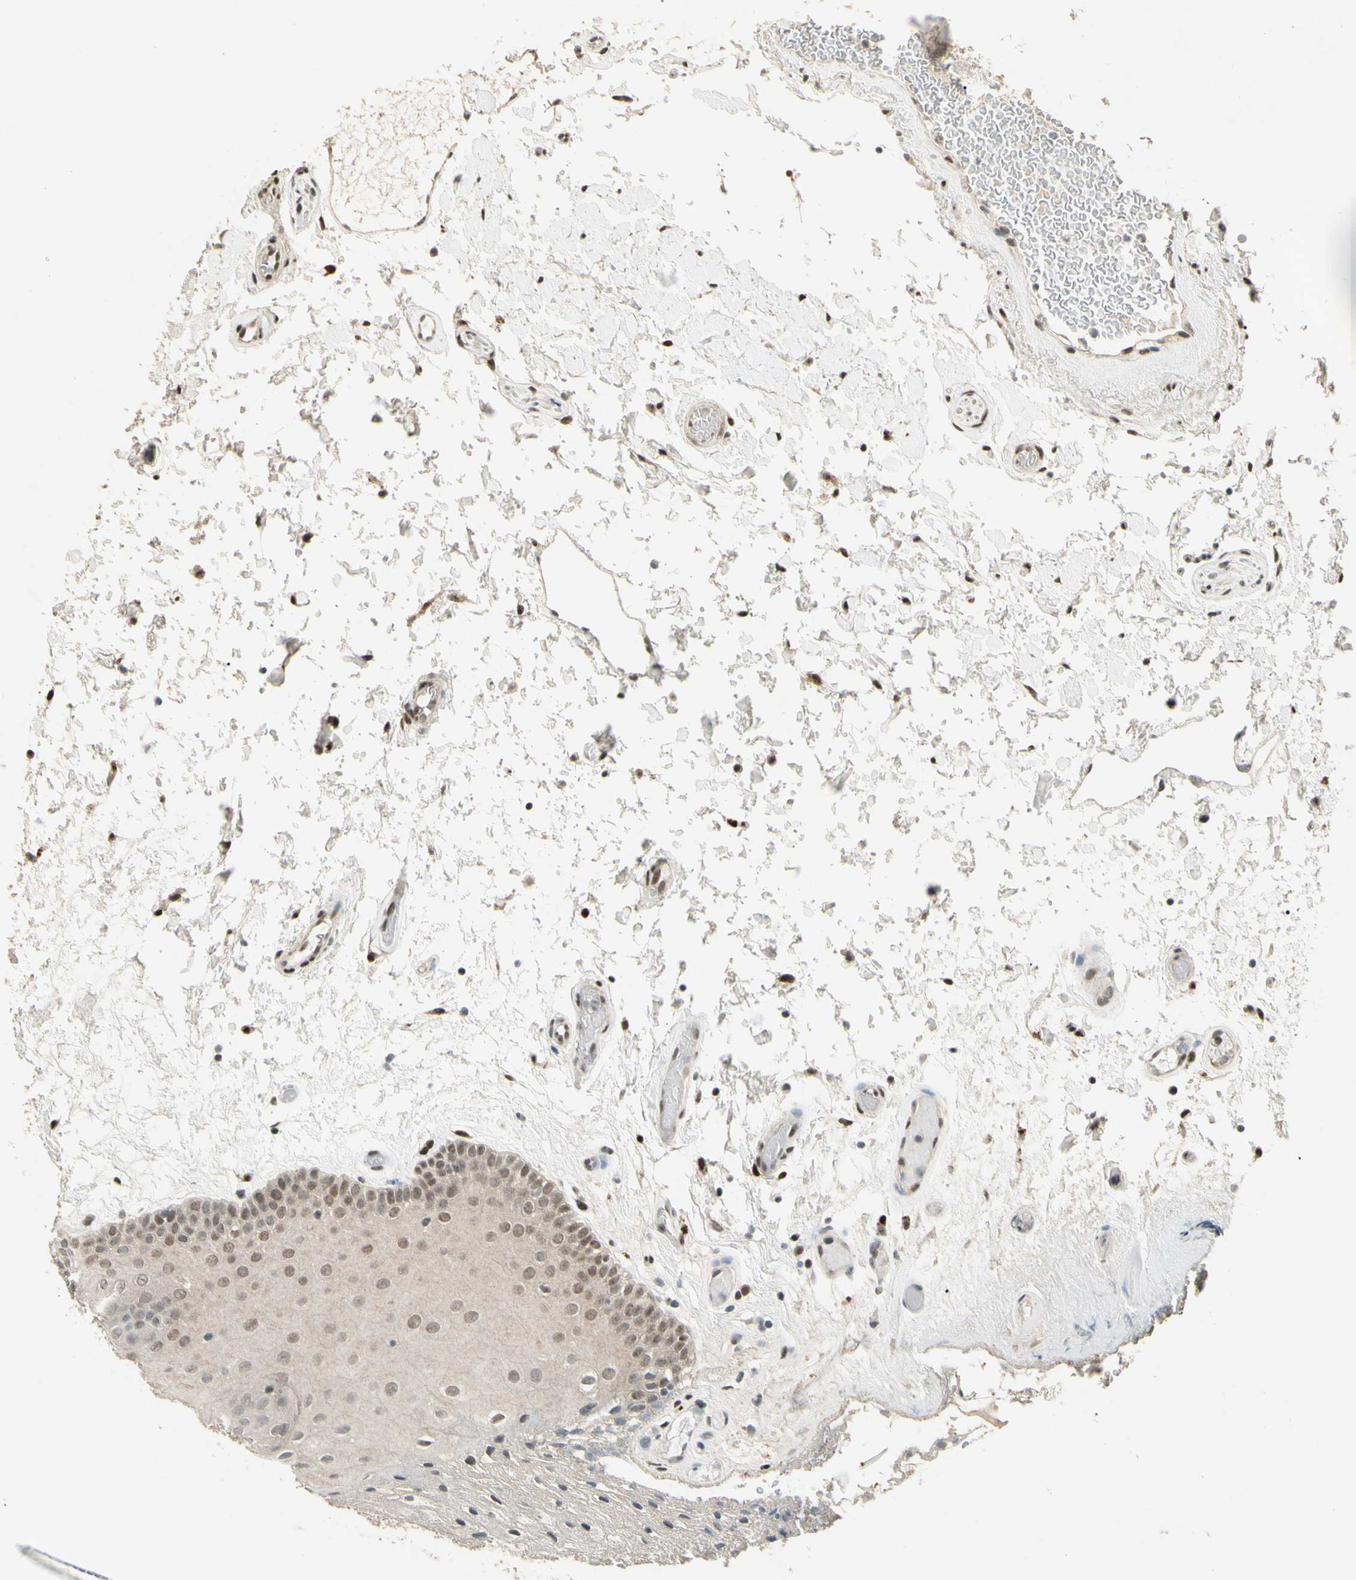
{"staining": {"intensity": "weak", "quantity": ">75%", "location": "cytoplasmic/membranous,nuclear"}, "tissue": "oral mucosa", "cell_type": "Squamous epithelial cells", "image_type": "normal", "snomed": [{"axis": "morphology", "description": "Normal tissue, NOS"}, {"axis": "morphology", "description": "Squamous cell carcinoma, NOS"}, {"axis": "topography", "description": "Skeletal muscle"}, {"axis": "topography", "description": "Oral tissue"}, {"axis": "topography", "description": "Head-Neck"}], "caption": "The histopathology image exhibits immunohistochemical staining of unremarkable oral mucosa. There is weak cytoplasmic/membranous,nuclear positivity is present in approximately >75% of squamous epithelial cells.", "gene": "ZBTB4", "patient": {"sex": "male", "age": 71}}